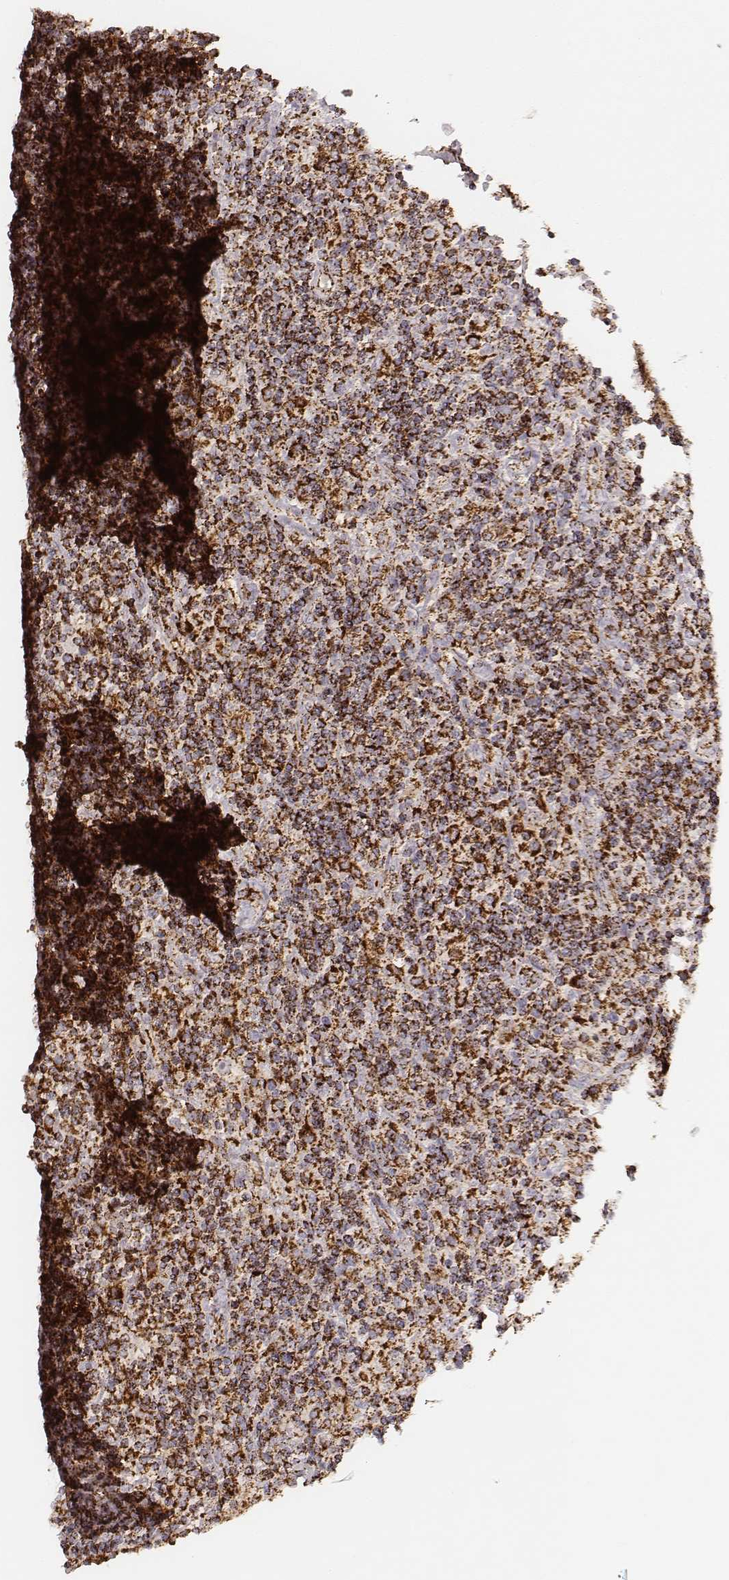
{"staining": {"intensity": "strong", "quantity": ">75%", "location": "cytoplasmic/membranous"}, "tissue": "lymphoma", "cell_type": "Tumor cells", "image_type": "cancer", "snomed": [{"axis": "morphology", "description": "Hodgkin's disease, NOS"}, {"axis": "topography", "description": "Lymph node"}], "caption": "Tumor cells reveal strong cytoplasmic/membranous staining in about >75% of cells in lymphoma.", "gene": "CS", "patient": {"sex": "male", "age": 70}}